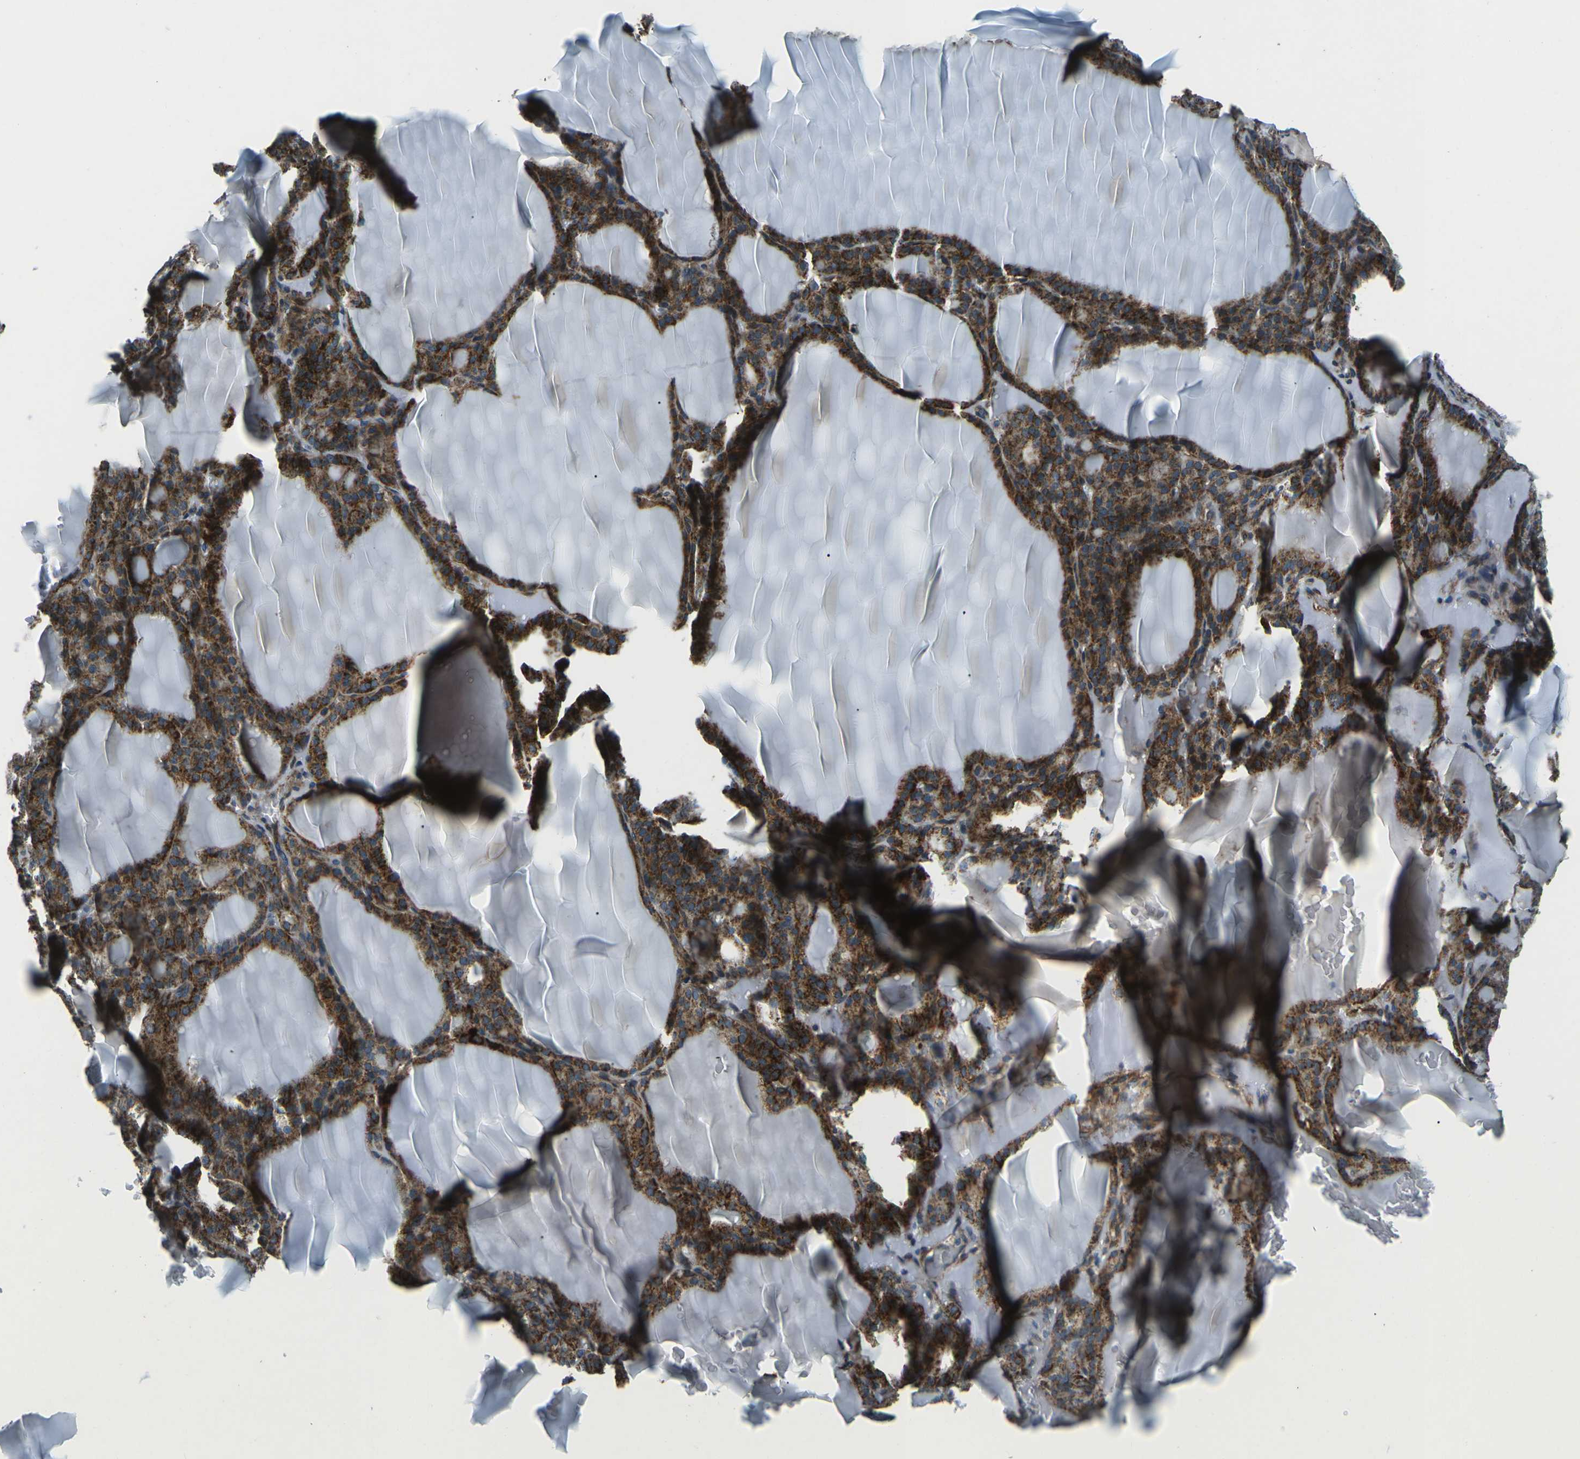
{"staining": {"intensity": "strong", "quantity": ">75%", "location": "cytoplasmic/membranous"}, "tissue": "thyroid gland", "cell_type": "Glandular cells", "image_type": "normal", "snomed": [{"axis": "morphology", "description": "Normal tissue, NOS"}, {"axis": "topography", "description": "Thyroid gland"}], "caption": "Immunohistochemistry image of benign thyroid gland stained for a protein (brown), which shows high levels of strong cytoplasmic/membranous expression in approximately >75% of glandular cells.", "gene": "AFAP1", "patient": {"sex": "female", "age": 28}}